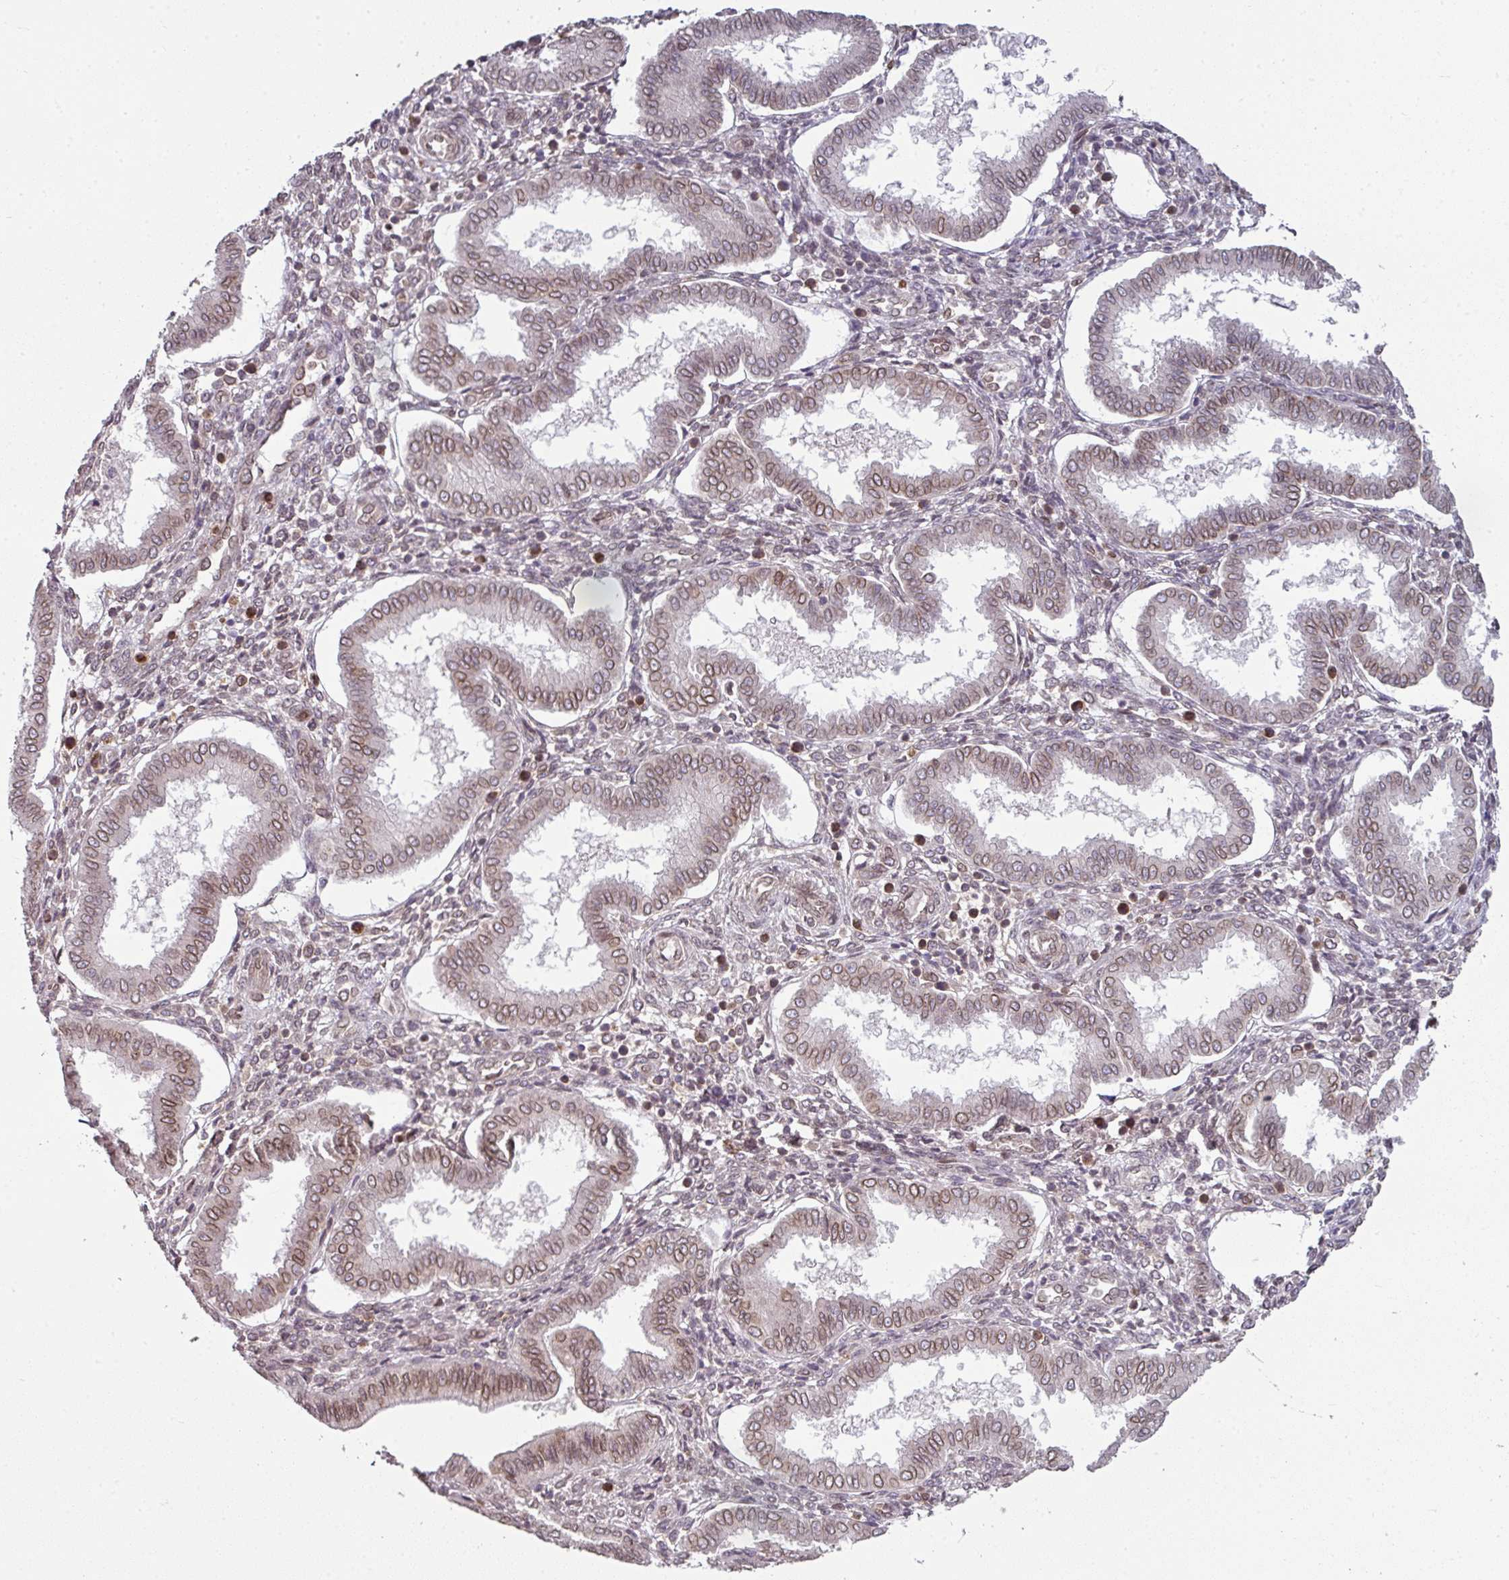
{"staining": {"intensity": "moderate", "quantity": "25%-75%", "location": "cytoplasmic/membranous,nuclear"}, "tissue": "endometrium", "cell_type": "Cells in endometrial stroma", "image_type": "normal", "snomed": [{"axis": "morphology", "description": "Normal tissue, NOS"}, {"axis": "topography", "description": "Endometrium"}], "caption": "The photomicrograph demonstrates staining of normal endometrium, revealing moderate cytoplasmic/membranous,nuclear protein expression (brown color) within cells in endometrial stroma. (IHC, brightfield microscopy, high magnification).", "gene": "RANGAP1", "patient": {"sex": "female", "age": 24}}